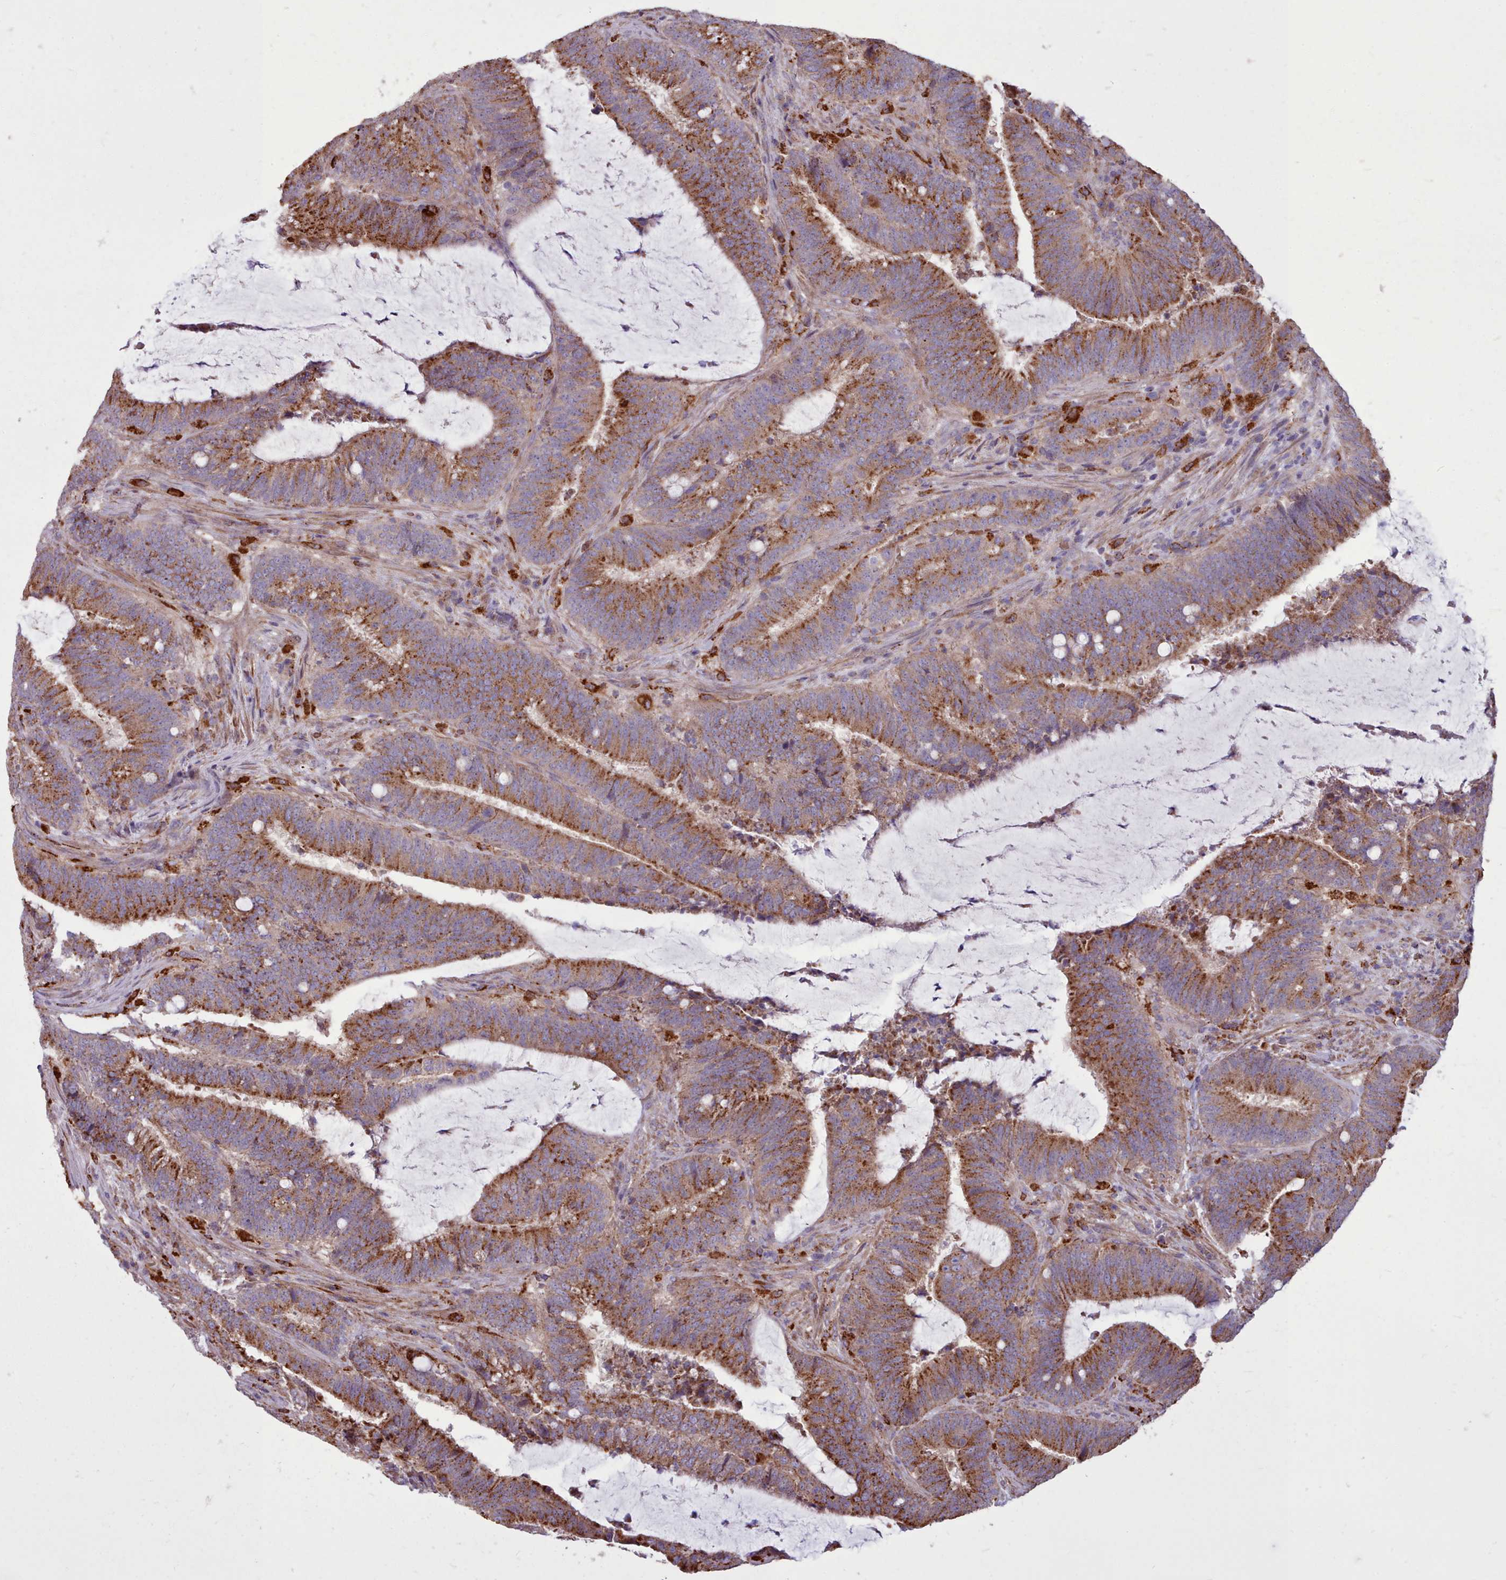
{"staining": {"intensity": "moderate", "quantity": ">75%", "location": "cytoplasmic/membranous"}, "tissue": "colorectal cancer", "cell_type": "Tumor cells", "image_type": "cancer", "snomed": [{"axis": "morphology", "description": "Adenocarcinoma, NOS"}, {"axis": "topography", "description": "Colon"}], "caption": "About >75% of tumor cells in human adenocarcinoma (colorectal) show moderate cytoplasmic/membranous protein staining as visualized by brown immunohistochemical staining.", "gene": "PACSIN3", "patient": {"sex": "female", "age": 43}}